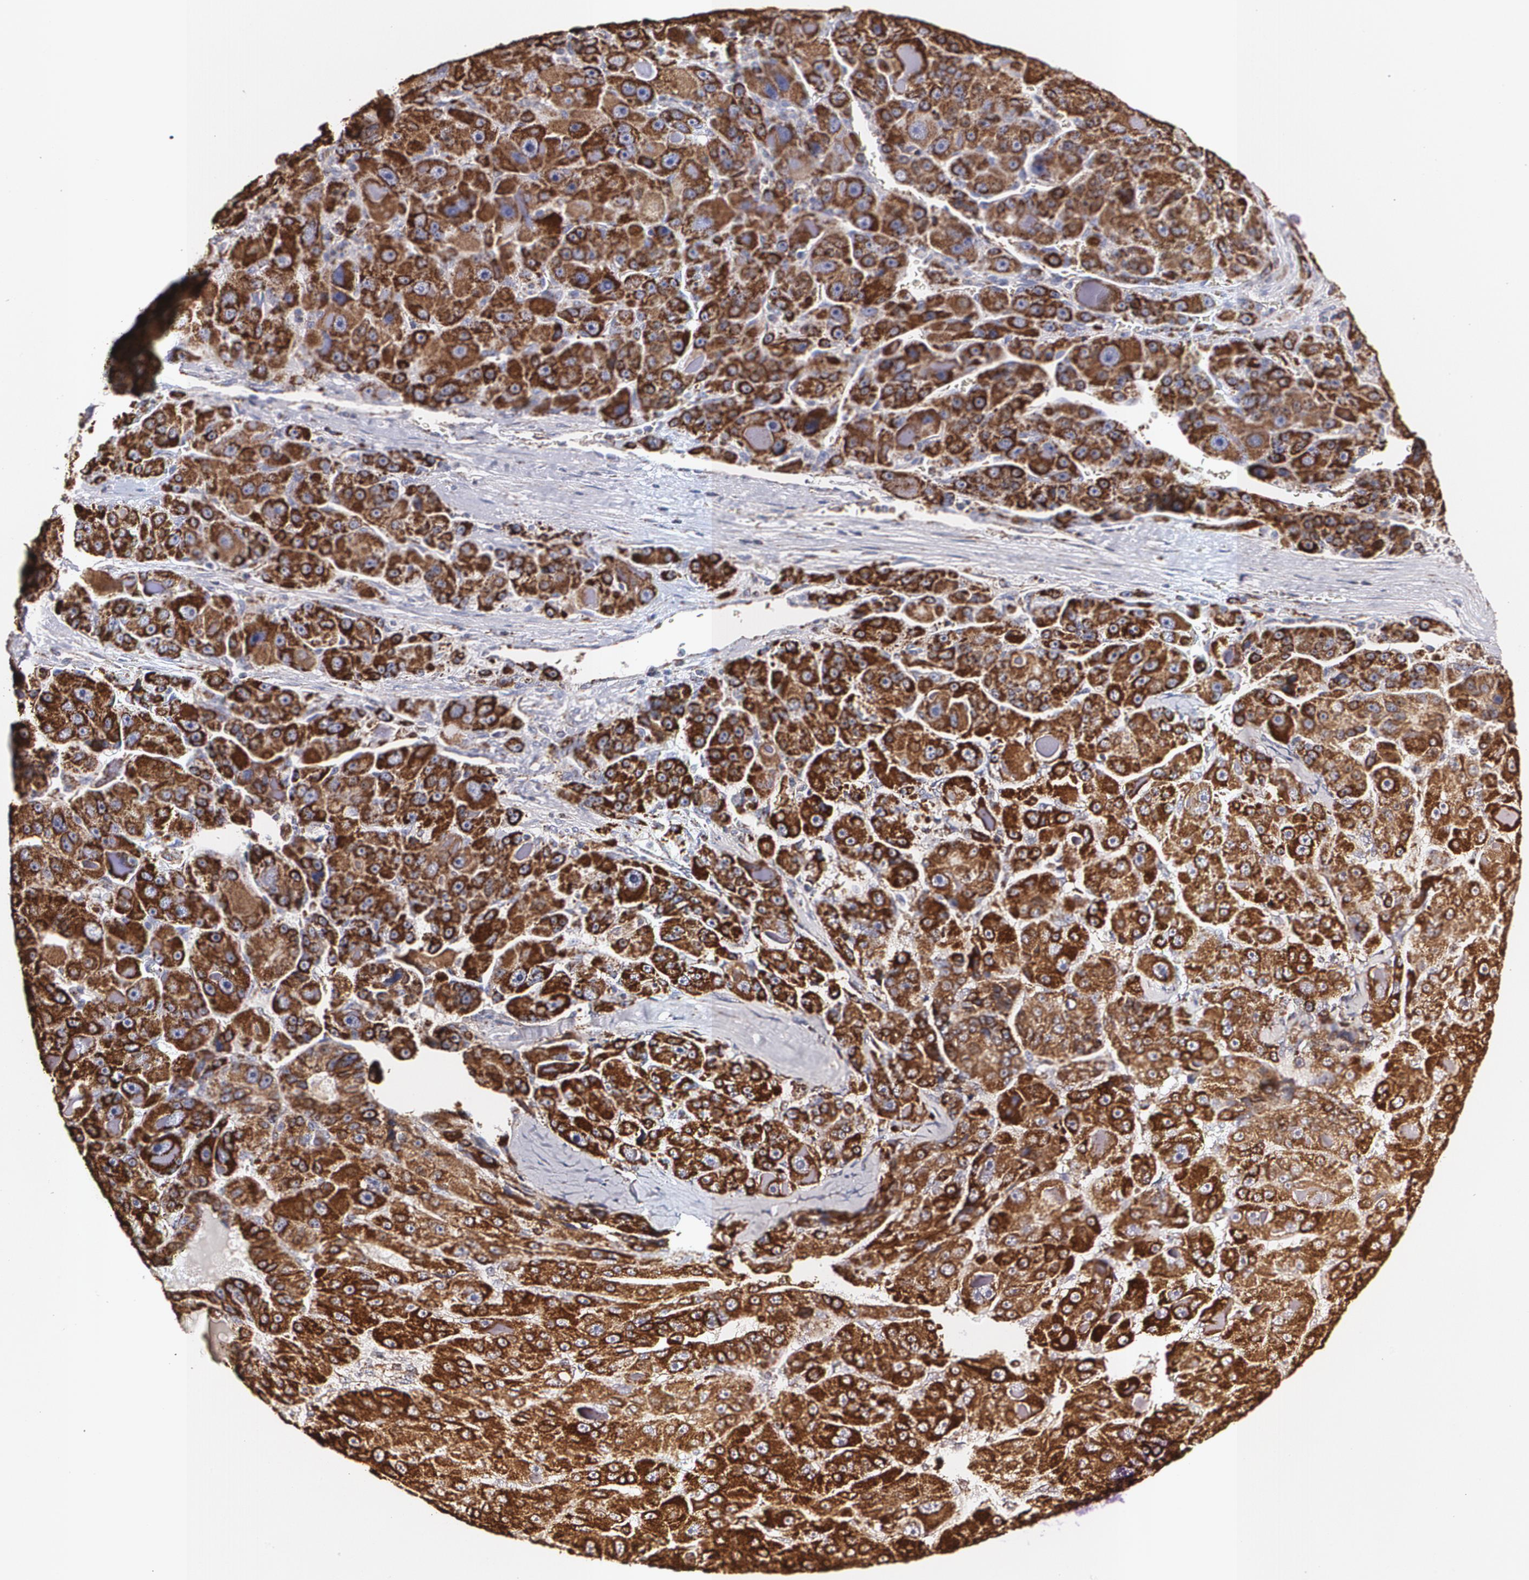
{"staining": {"intensity": "strong", "quantity": ">75%", "location": "cytoplasmic/membranous"}, "tissue": "liver cancer", "cell_type": "Tumor cells", "image_type": "cancer", "snomed": [{"axis": "morphology", "description": "Carcinoma, Hepatocellular, NOS"}, {"axis": "topography", "description": "Liver"}], "caption": "Protein analysis of hepatocellular carcinoma (liver) tissue displays strong cytoplasmic/membranous staining in about >75% of tumor cells.", "gene": "HSPD1", "patient": {"sex": "male", "age": 76}}